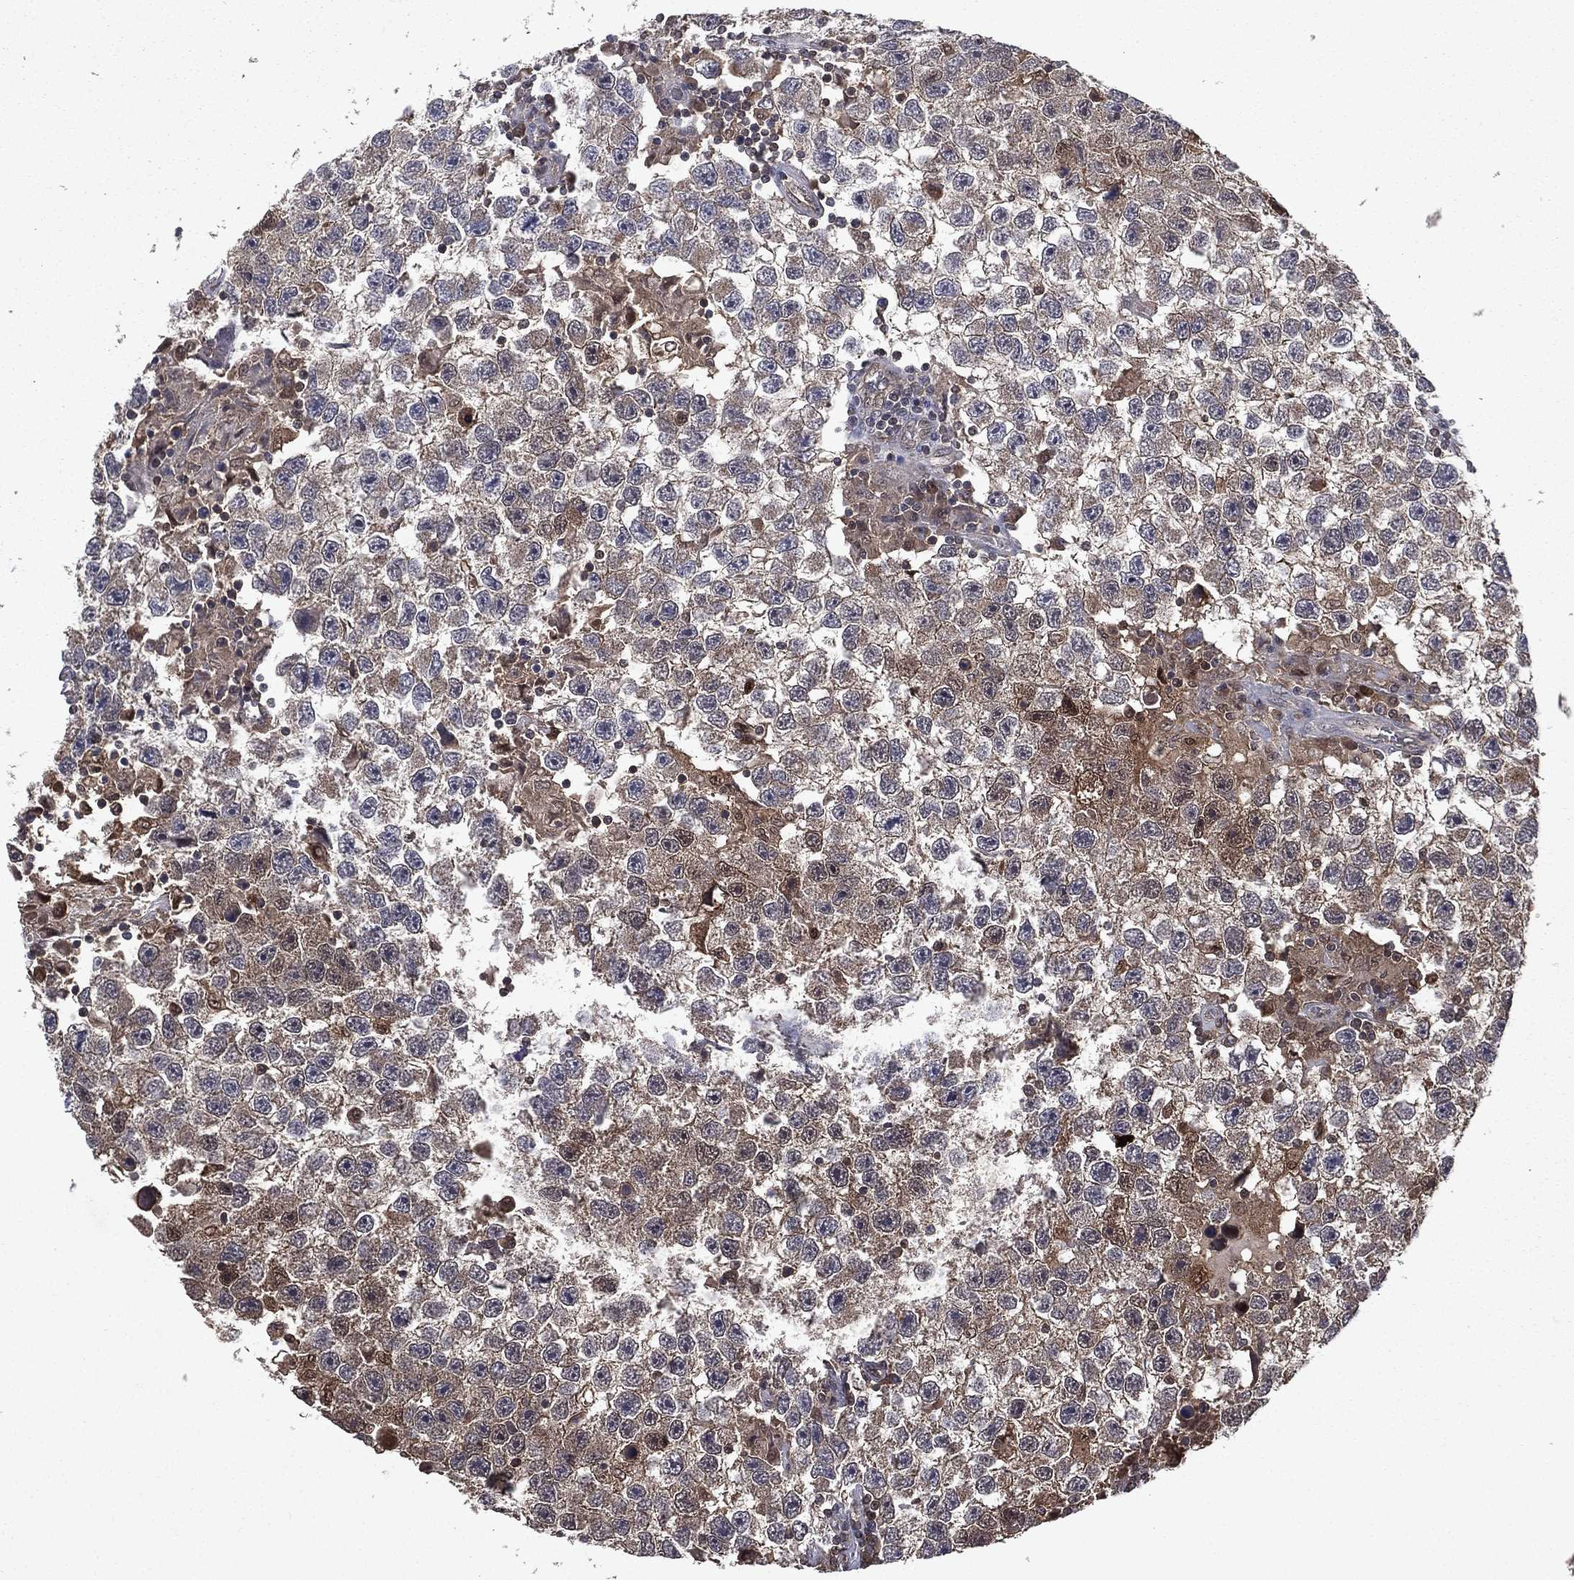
{"staining": {"intensity": "weak", "quantity": "<25%", "location": "cytoplasmic/membranous"}, "tissue": "testis cancer", "cell_type": "Tumor cells", "image_type": "cancer", "snomed": [{"axis": "morphology", "description": "Seminoma, NOS"}, {"axis": "topography", "description": "Testis"}], "caption": "An image of seminoma (testis) stained for a protein shows no brown staining in tumor cells.", "gene": "FGD1", "patient": {"sex": "male", "age": 26}}